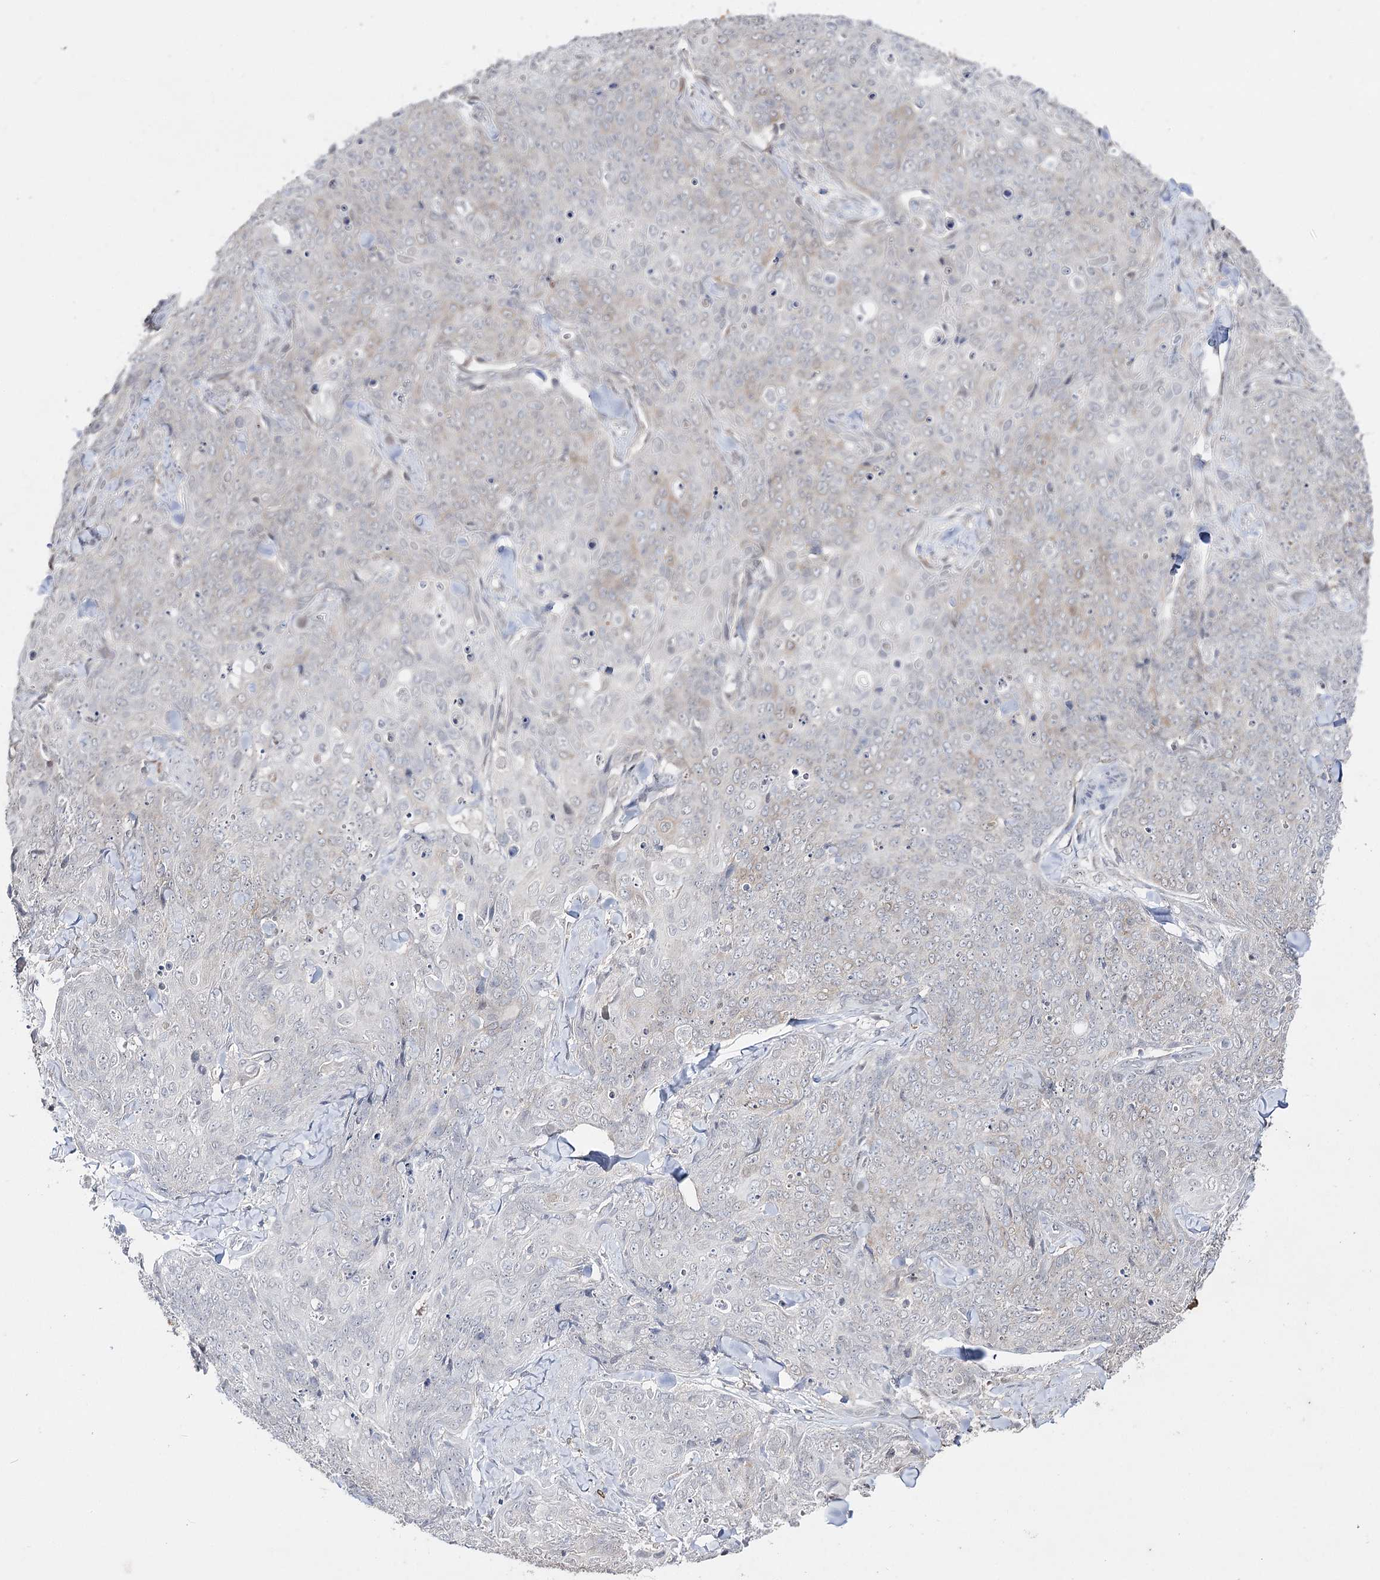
{"staining": {"intensity": "negative", "quantity": "none", "location": "none"}, "tissue": "skin cancer", "cell_type": "Tumor cells", "image_type": "cancer", "snomed": [{"axis": "morphology", "description": "Squamous cell carcinoma, NOS"}, {"axis": "topography", "description": "Skin"}, {"axis": "topography", "description": "Vulva"}], "caption": "Image shows no protein expression in tumor cells of skin cancer tissue.", "gene": "HSD11B2", "patient": {"sex": "female", "age": 85}}